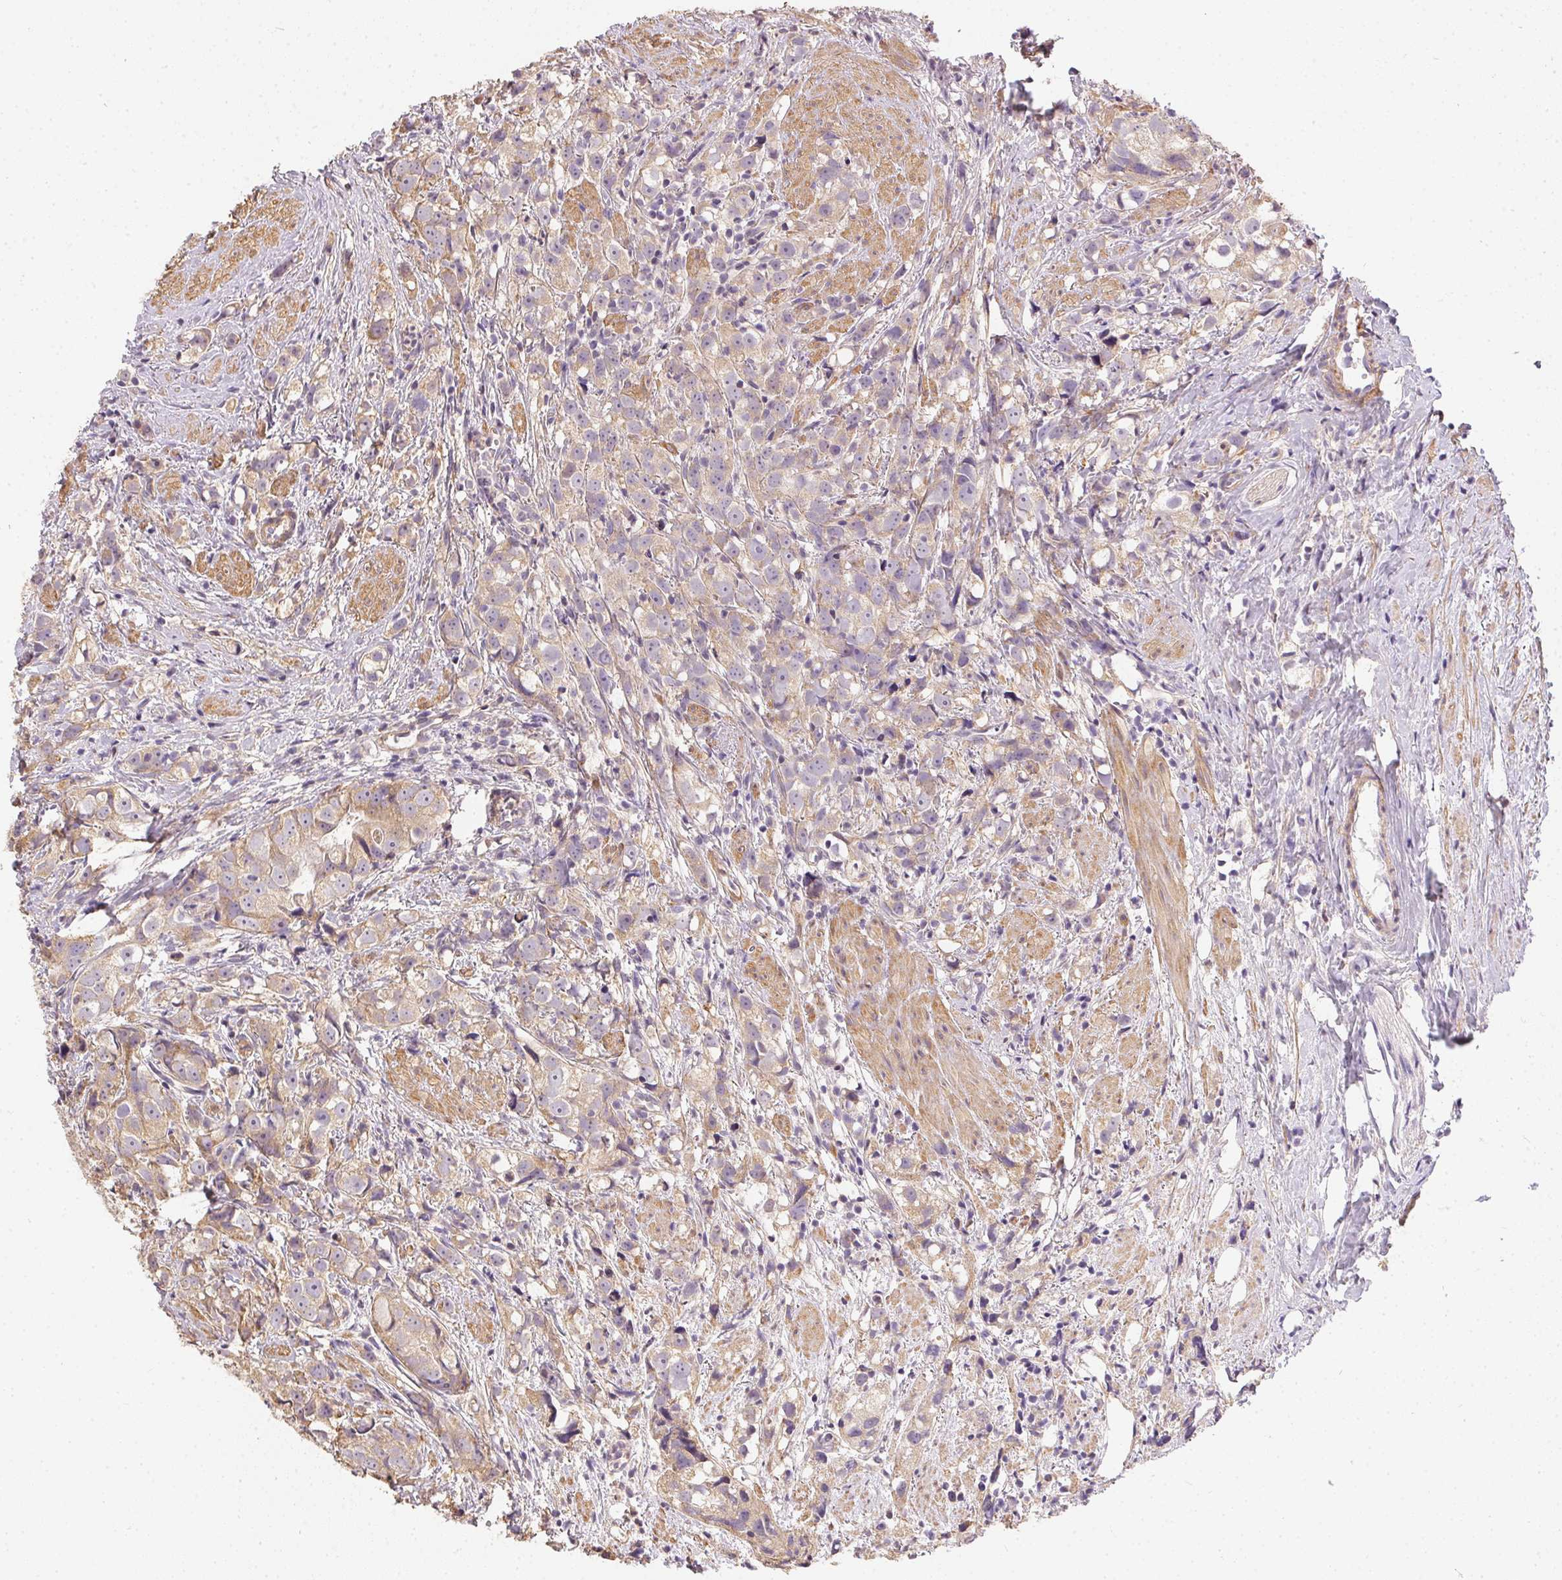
{"staining": {"intensity": "weak", "quantity": "25%-75%", "location": "cytoplasmic/membranous"}, "tissue": "prostate cancer", "cell_type": "Tumor cells", "image_type": "cancer", "snomed": [{"axis": "morphology", "description": "Adenocarcinoma, High grade"}, {"axis": "topography", "description": "Prostate"}], "caption": "There is low levels of weak cytoplasmic/membranous expression in tumor cells of prostate high-grade adenocarcinoma, as demonstrated by immunohistochemical staining (brown color).", "gene": "REV3L", "patient": {"sex": "male", "age": 68}}